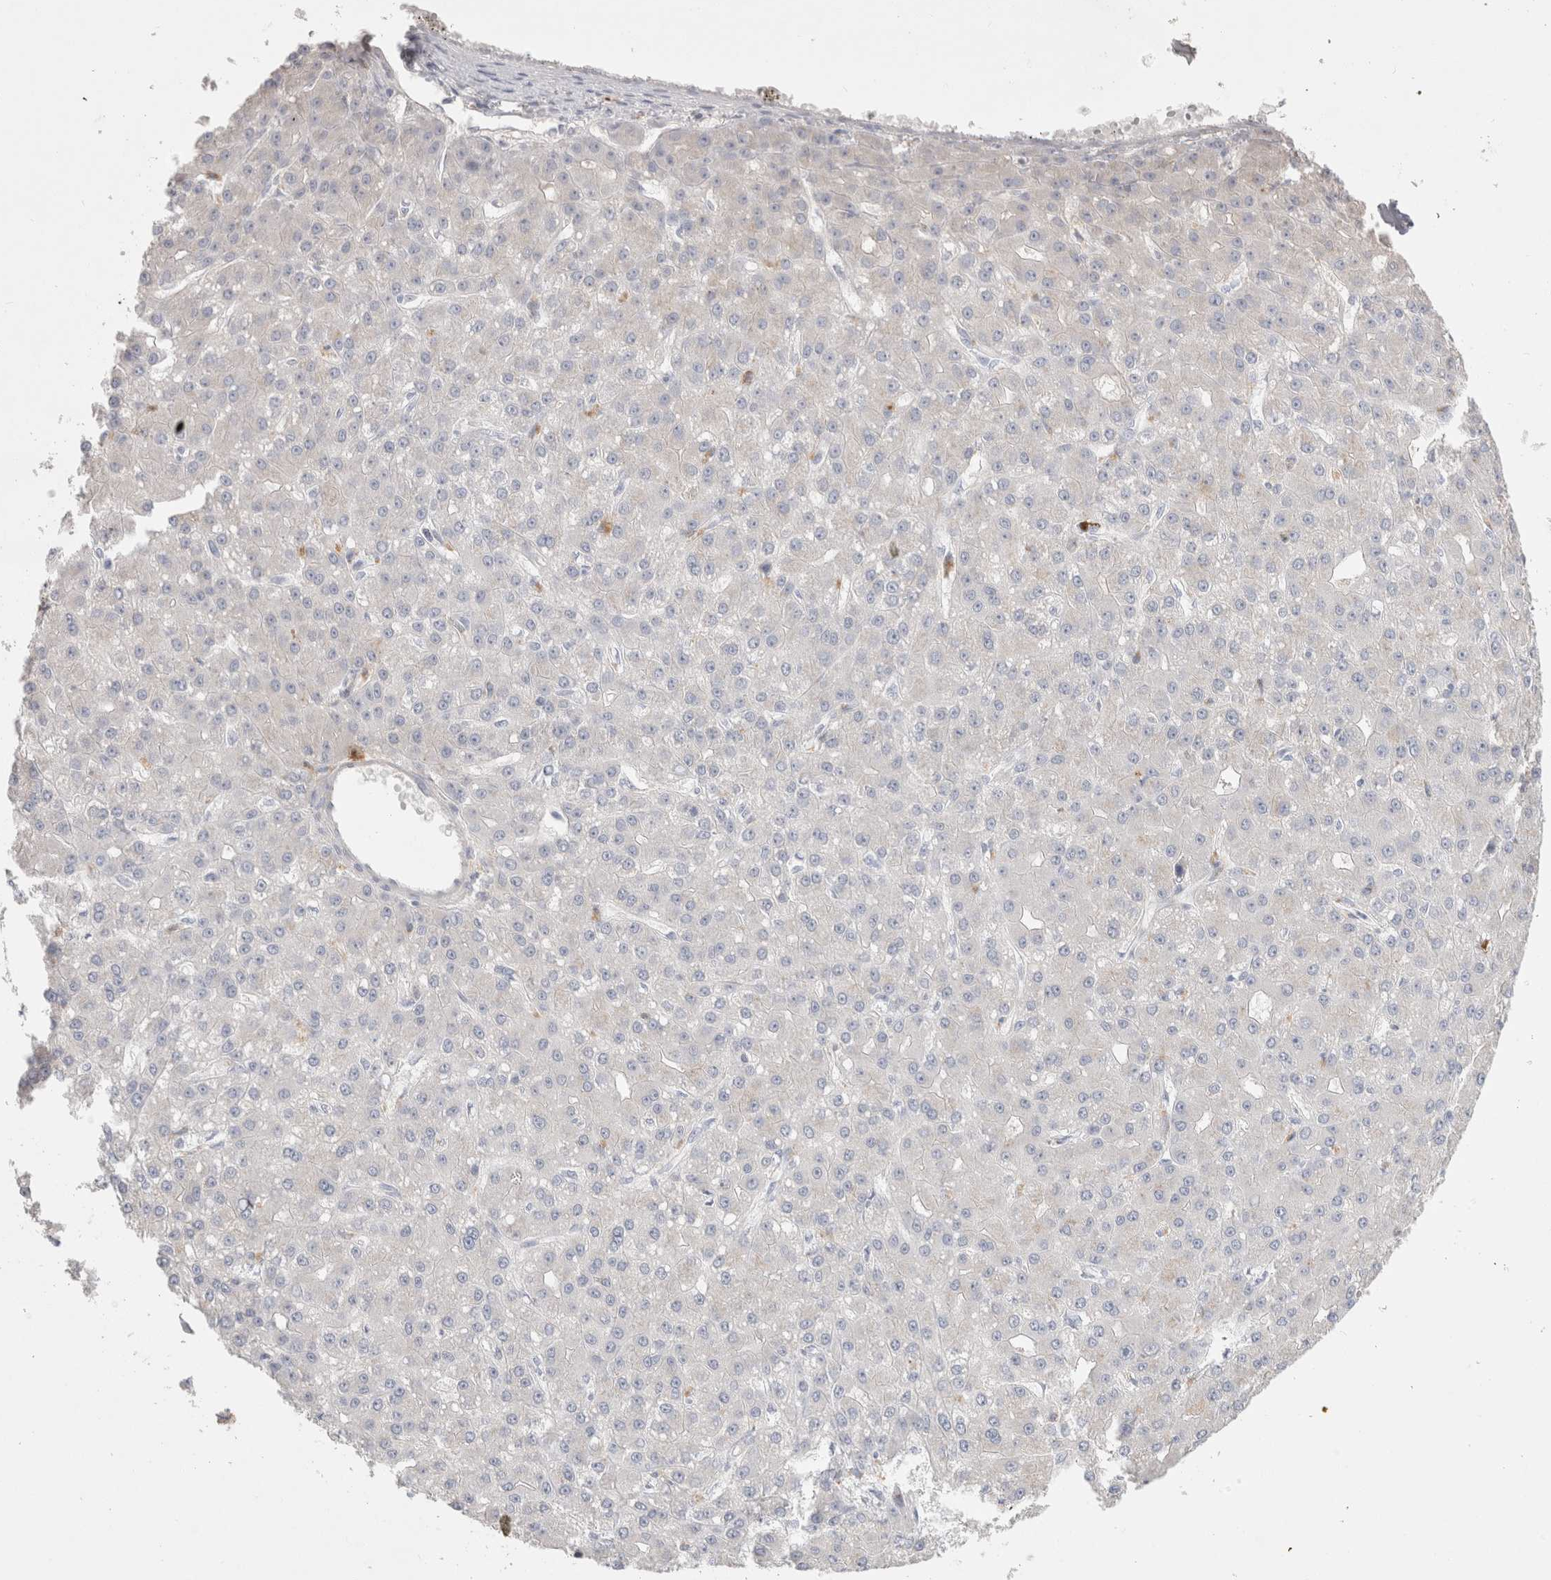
{"staining": {"intensity": "negative", "quantity": "none", "location": "none"}, "tissue": "liver cancer", "cell_type": "Tumor cells", "image_type": "cancer", "snomed": [{"axis": "morphology", "description": "Carcinoma, Hepatocellular, NOS"}, {"axis": "topography", "description": "Liver"}], "caption": "This is an immunohistochemistry (IHC) photomicrograph of liver cancer. There is no positivity in tumor cells.", "gene": "HPGDS", "patient": {"sex": "male", "age": 67}}